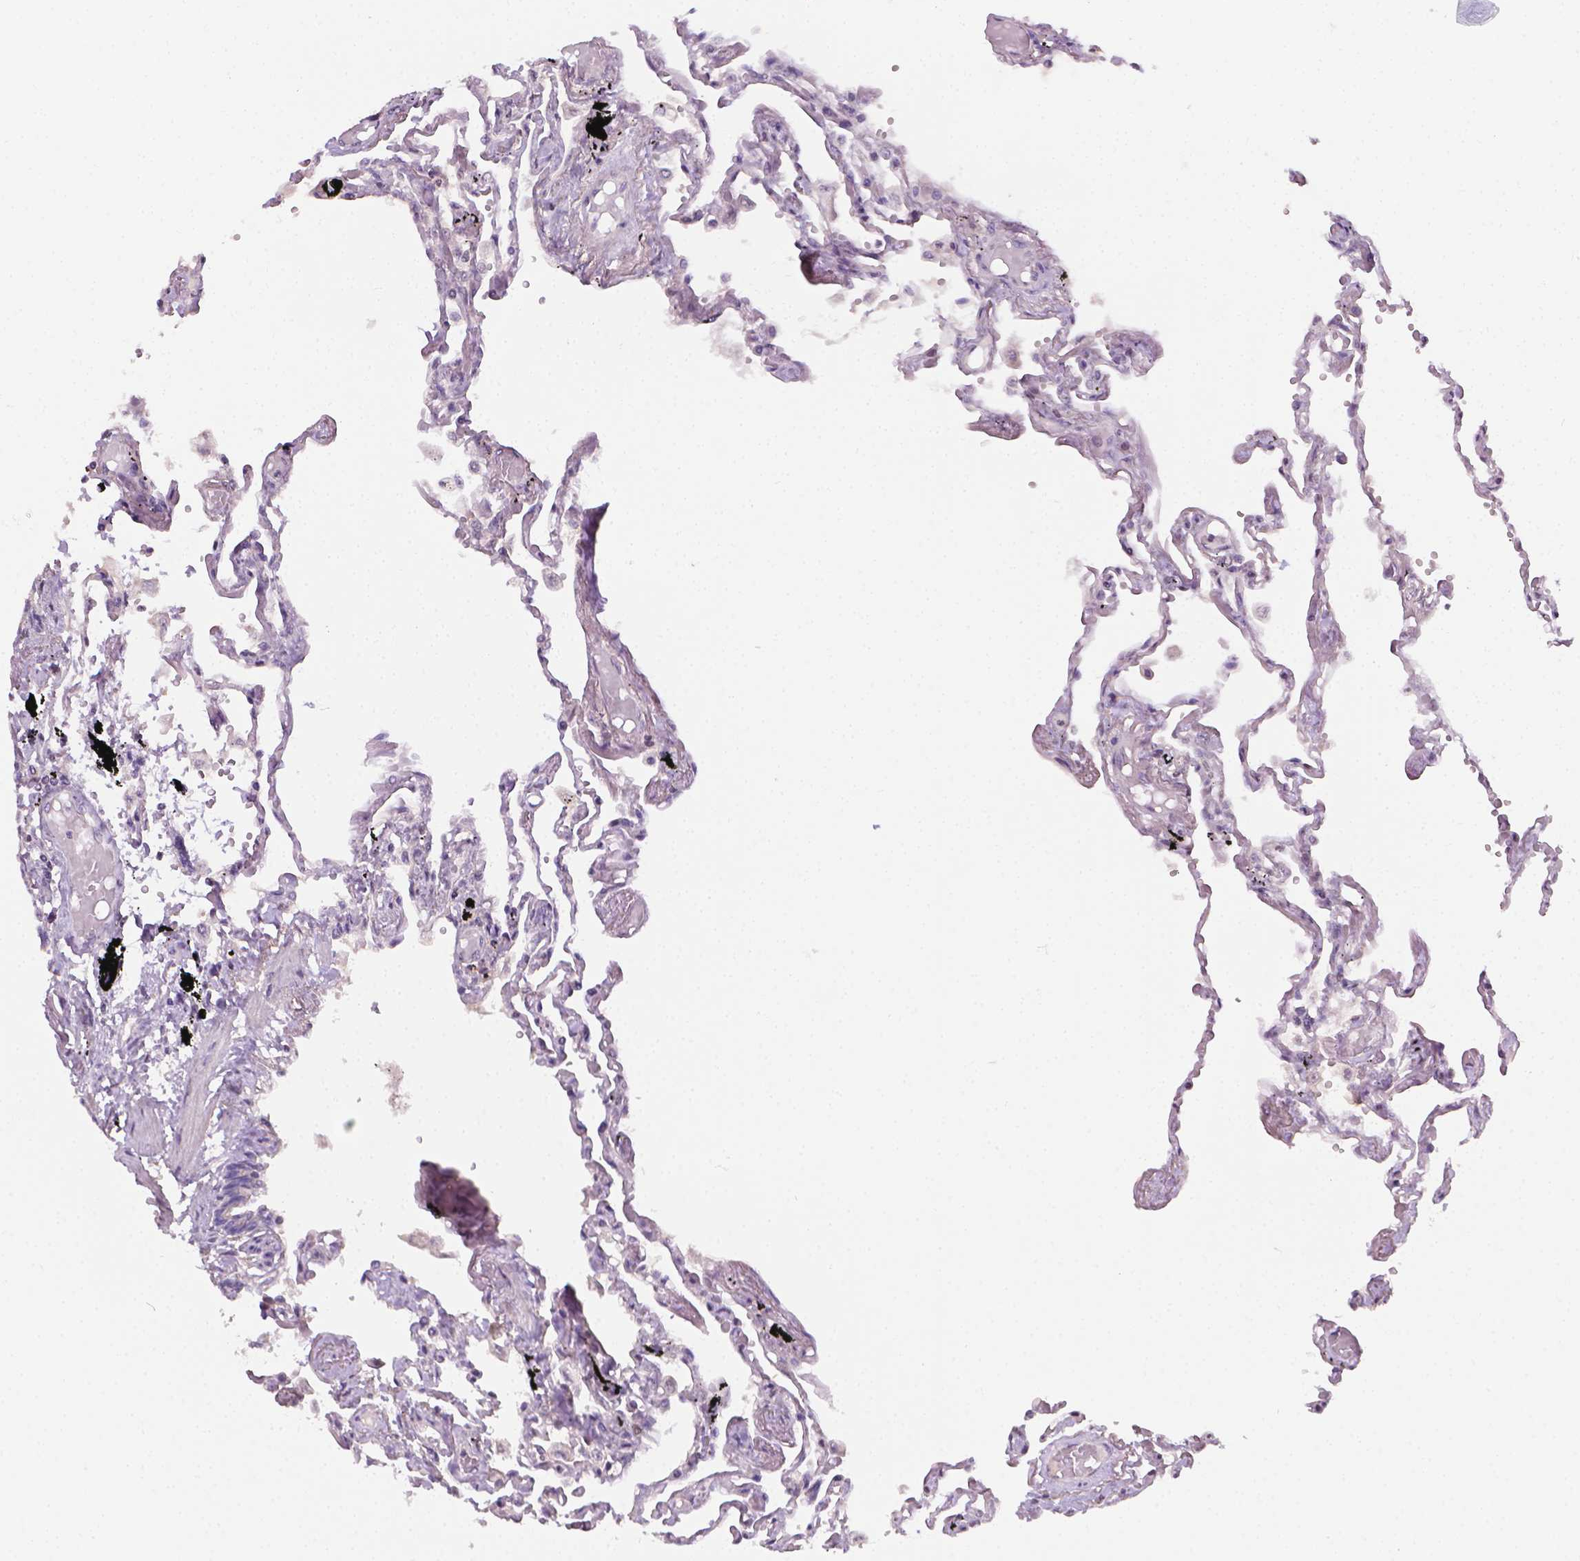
{"staining": {"intensity": "negative", "quantity": "none", "location": "none"}, "tissue": "lung", "cell_type": "Alveolar cells", "image_type": "normal", "snomed": [{"axis": "morphology", "description": "Normal tissue, NOS"}, {"axis": "morphology", "description": "Adenocarcinoma, NOS"}, {"axis": "topography", "description": "Cartilage tissue"}, {"axis": "topography", "description": "Lung"}], "caption": "Immunohistochemistry (IHC) of normal lung shows no expression in alveolar cells.", "gene": "NCAN", "patient": {"sex": "female", "age": 67}}